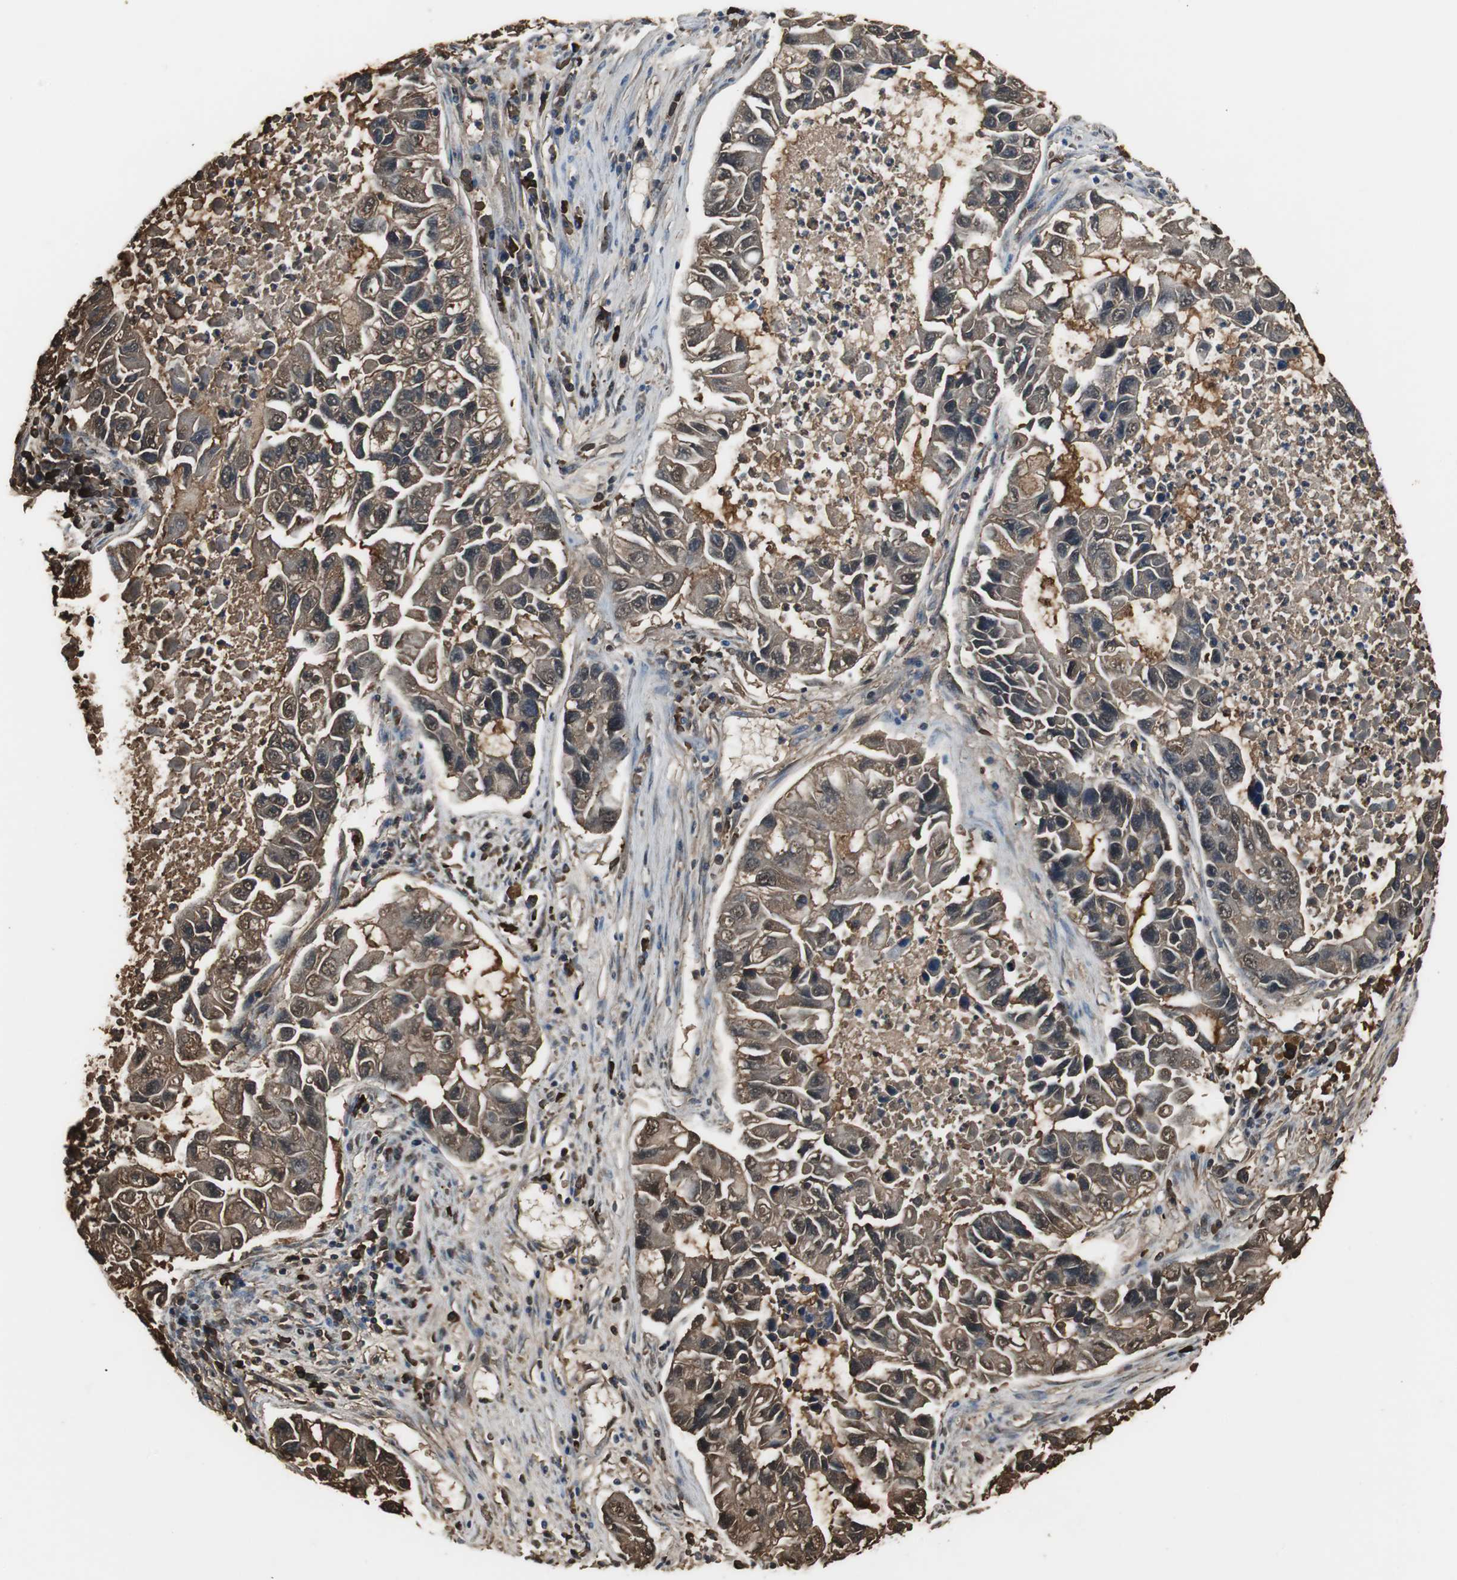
{"staining": {"intensity": "moderate", "quantity": ">75%", "location": "cytoplasmic/membranous"}, "tissue": "lung cancer", "cell_type": "Tumor cells", "image_type": "cancer", "snomed": [{"axis": "morphology", "description": "Adenocarcinoma, NOS"}, {"axis": "topography", "description": "Lung"}], "caption": "High-magnification brightfield microscopy of lung cancer stained with DAB (brown) and counterstained with hematoxylin (blue). tumor cells exhibit moderate cytoplasmic/membranous staining is seen in approximately>75% of cells.", "gene": "IGHA1", "patient": {"sex": "female", "age": 51}}